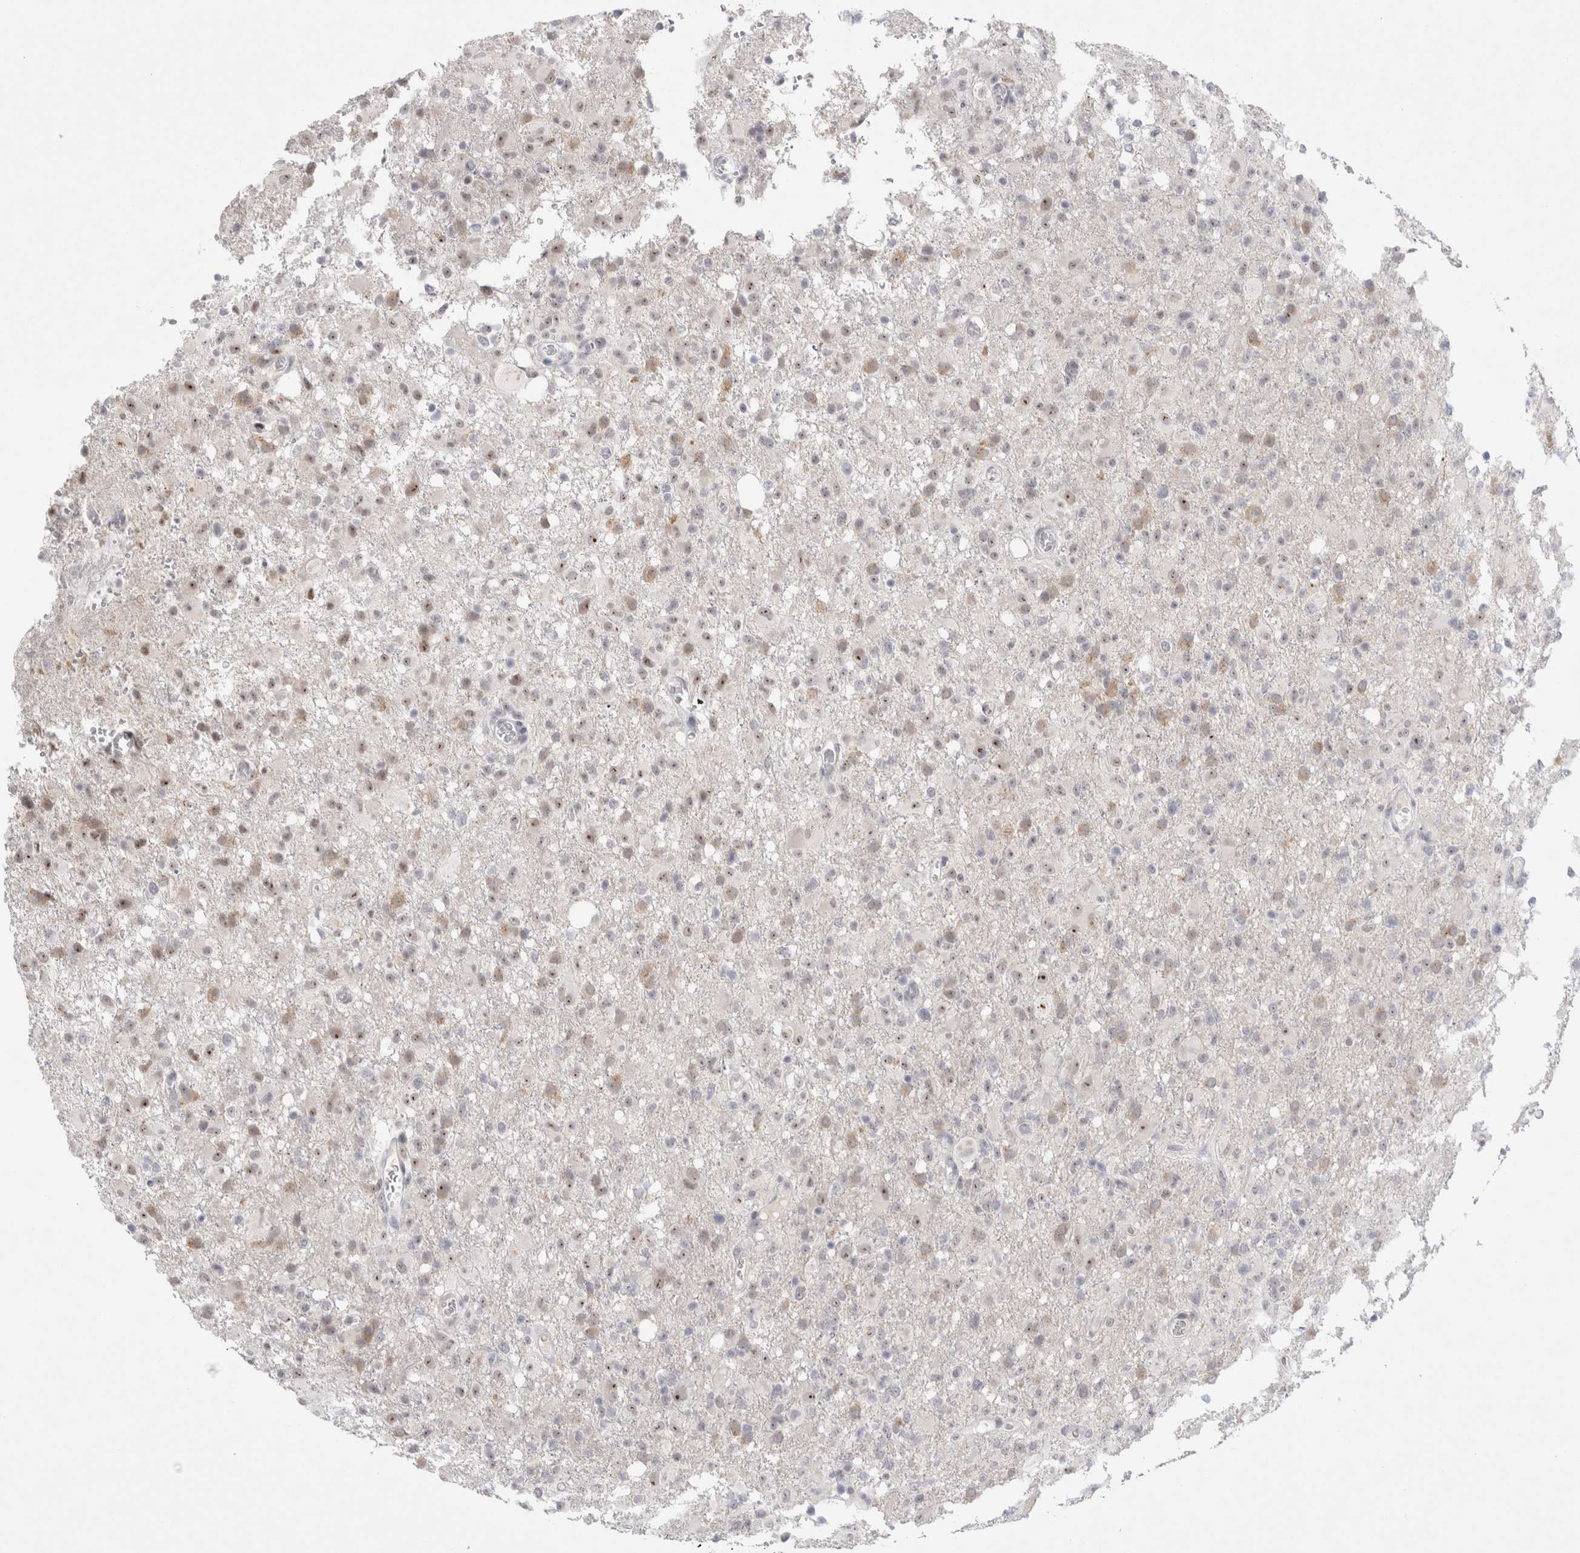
{"staining": {"intensity": "weak", "quantity": "25%-75%", "location": "nuclear"}, "tissue": "glioma", "cell_type": "Tumor cells", "image_type": "cancer", "snomed": [{"axis": "morphology", "description": "Glioma, malignant, High grade"}, {"axis": "topography", "description": "Brain"}], "caption": "Weak nuclear protein expression is appreciated in about 25%-75% of tumor cells in glioma.", "gene": "CERS5", "patient": {"sex": "female", "age": 57}}